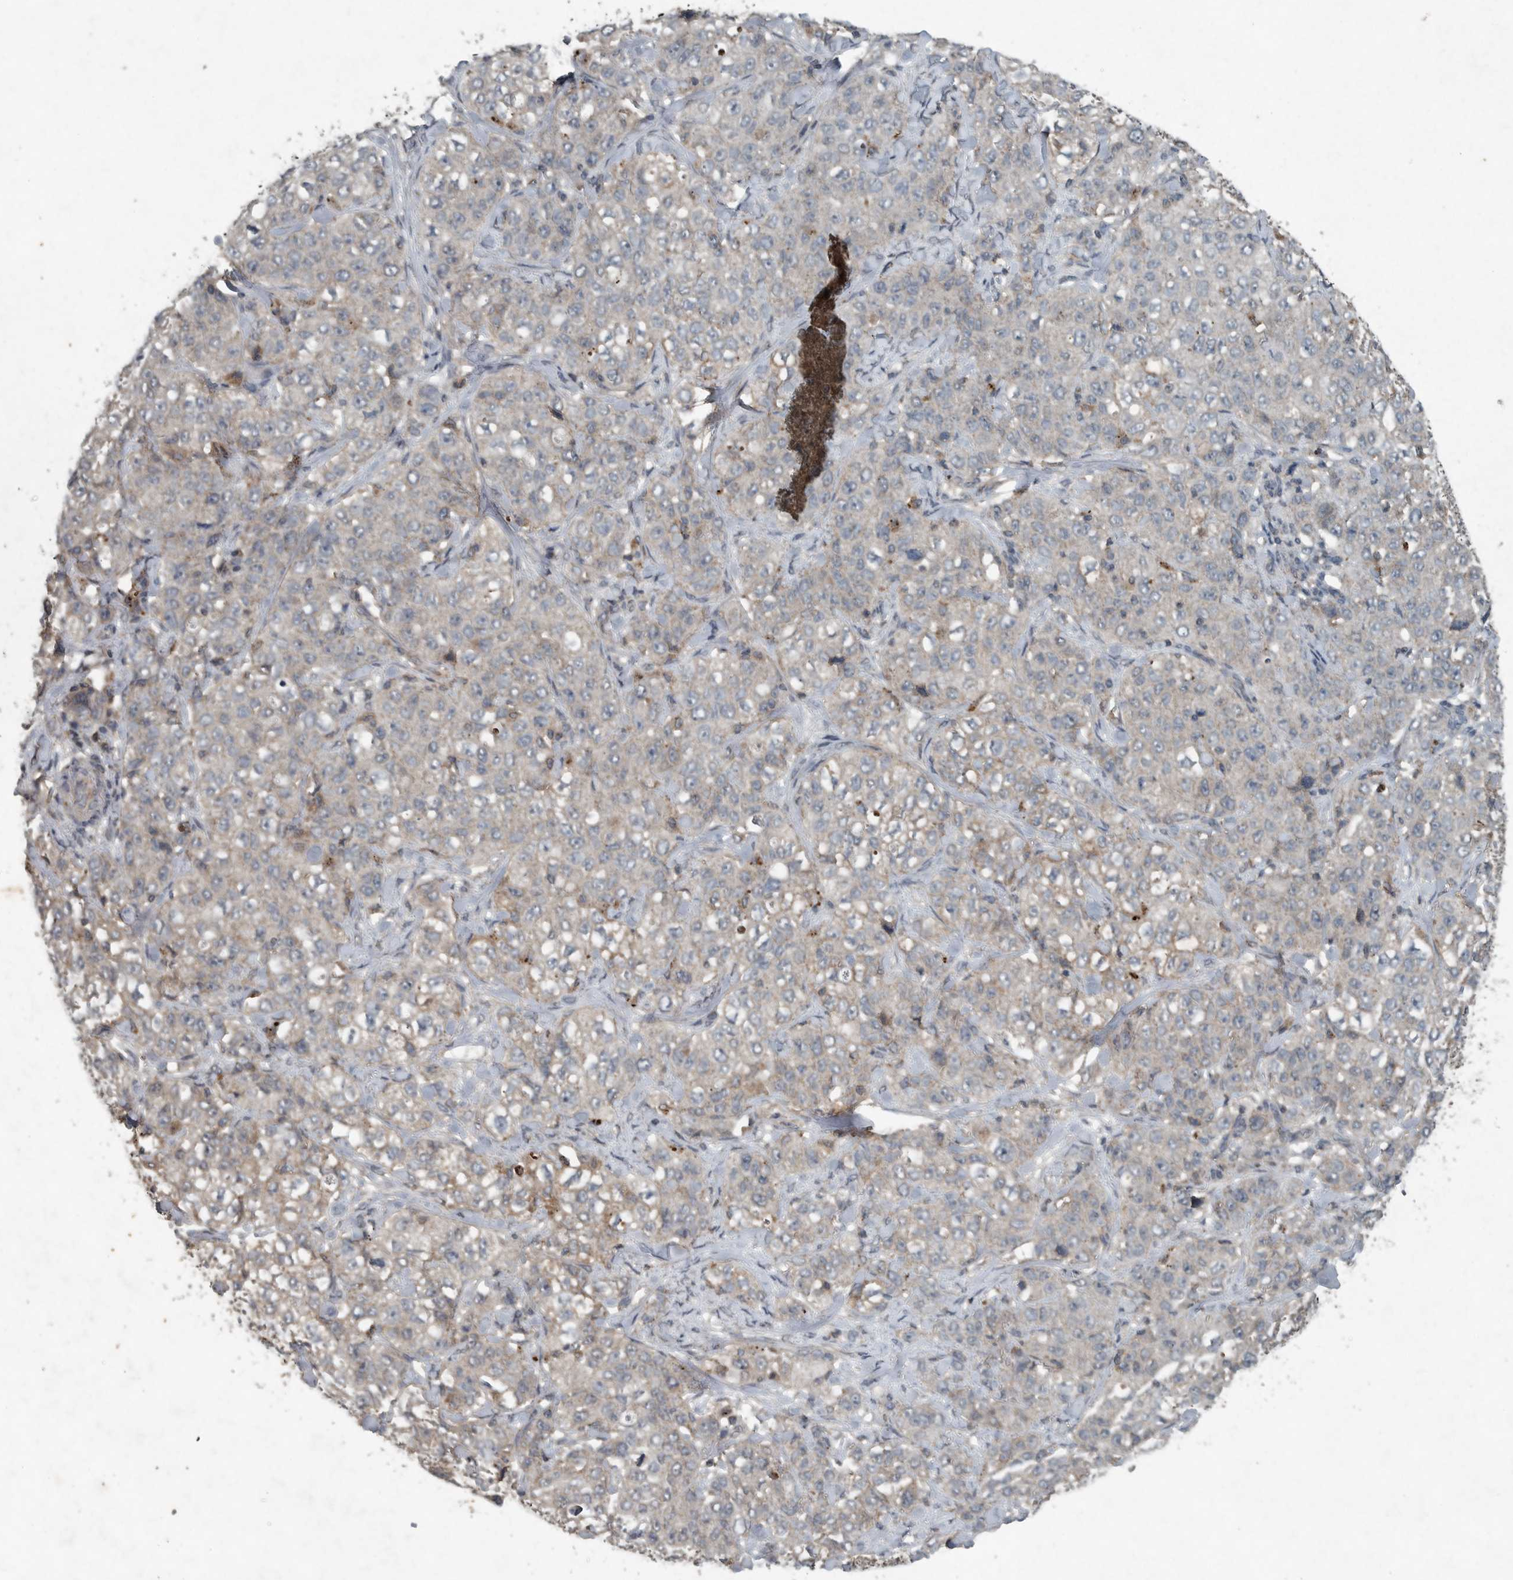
{"staining": {"intensity": "weak", "quantity": "<25%", "location": "cytoplasmic/membranous"}, "tissue": "stomach cancer", "cell_type": "Tumor cells", "image_type": "cancer", "snomed": [{"axis": "morphology", "description": "Adenocarcinoma, NOS"}, {"axis": "topography", "description": "Stomach"}], "caption": "Image shows no significant protein positivity in tumor cells of stomach cancer (adenocarcinoma).", "gene": "IL6ST", "patient": {"sex": "male", "age": 48}}